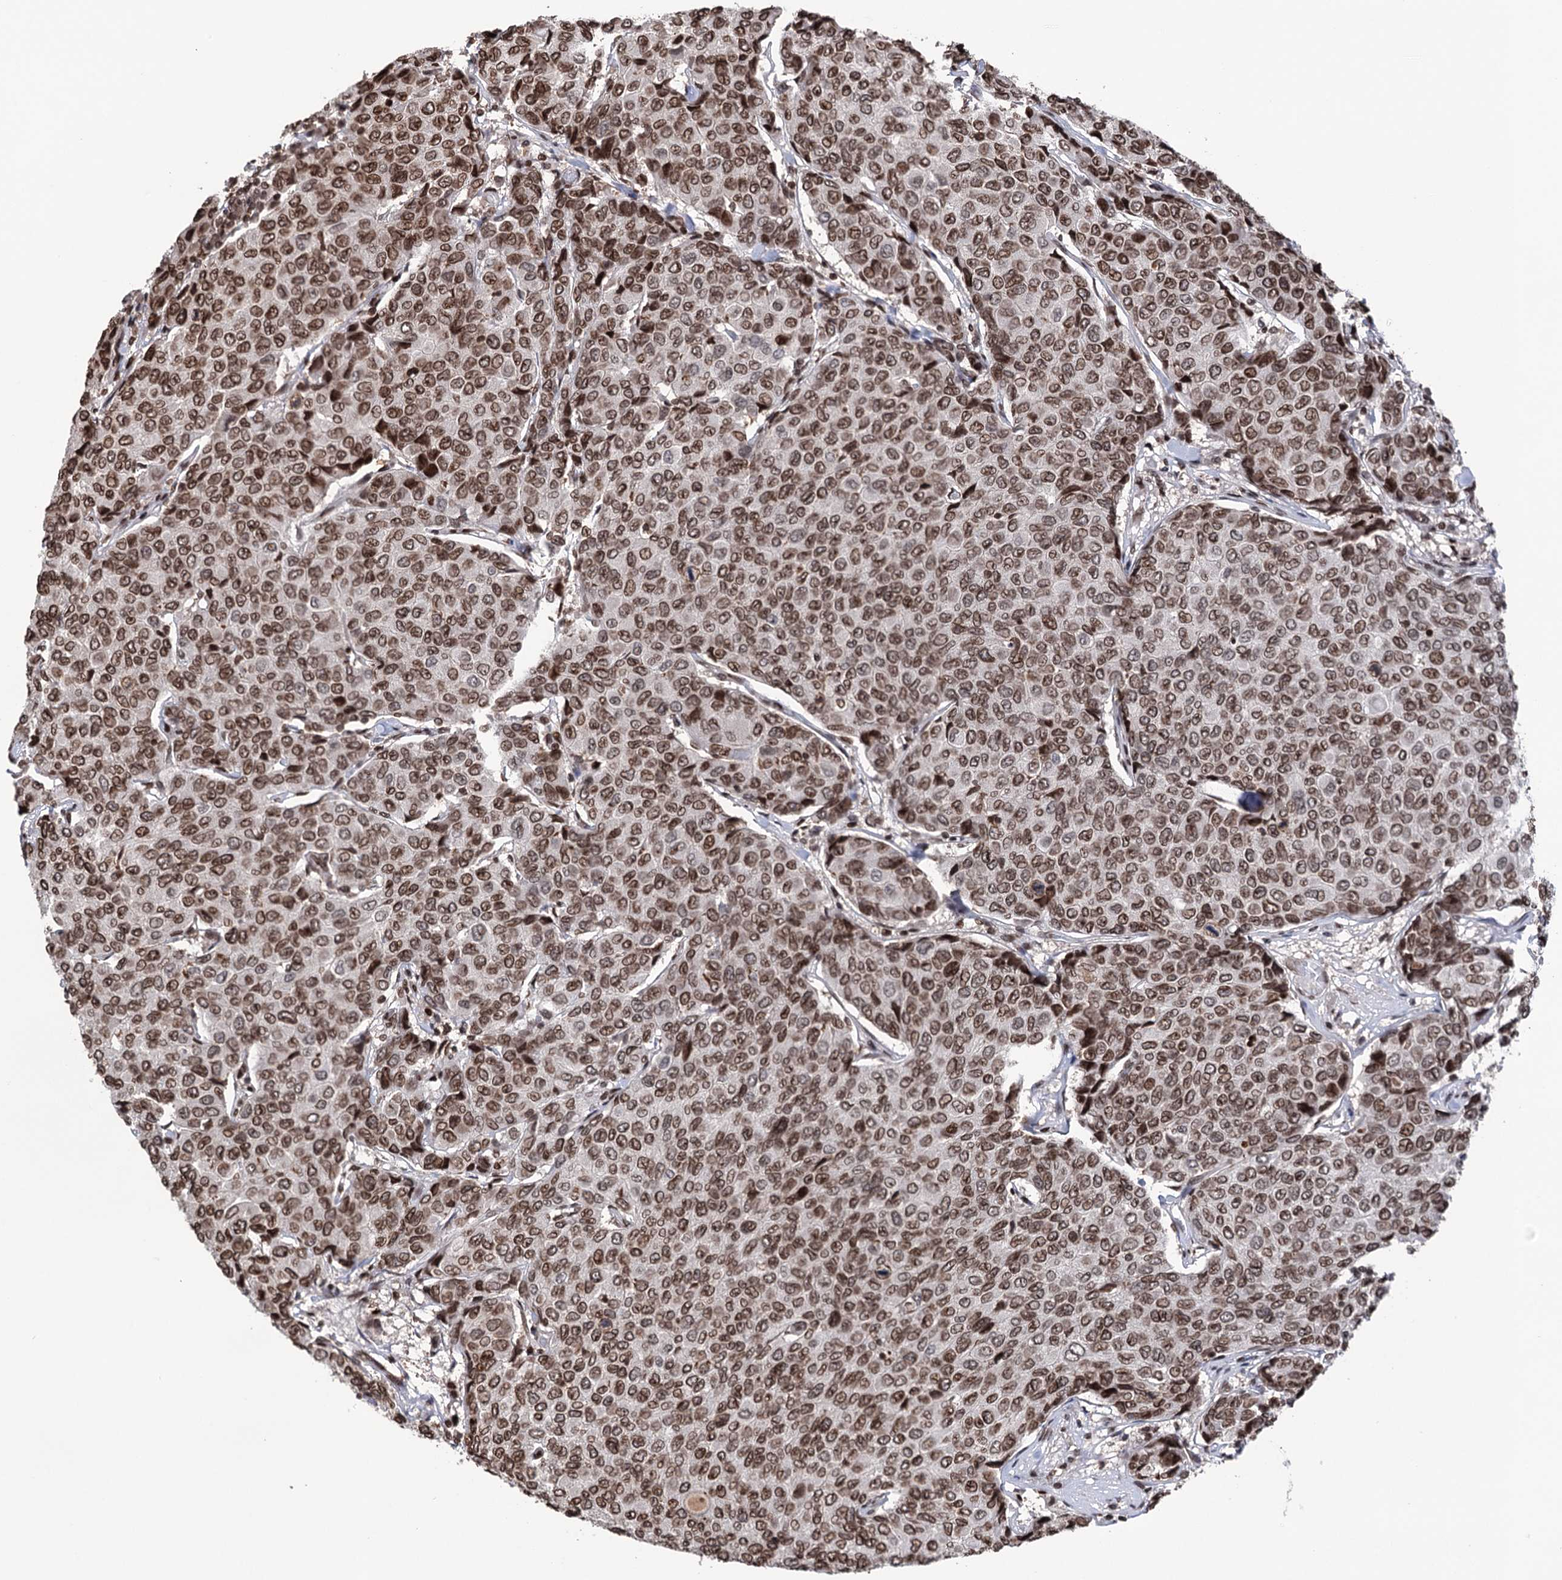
{"staining": {"intensity": "moderate", "quantity": ">75%", "location": "nuclear"}, "tissue": "breast cancer", "cell_type": "Tumor cells", "image_type": "cancer", "snomed": [{"axis": "morphology", "description": "Duct carcinoma"}, {"axis": "topography", "description": "Breast"}], "caption": "A high-resolution image shows immunohistochemistry (IHC) staining of infiltrating ductal carcinoma (breast), which reveals moderate nuclear positivity in about >75% of tumor cells. Nuclei are stained in blue.", "gene": "CCDC77", "patient": {"sex": "female", "age": 55}}